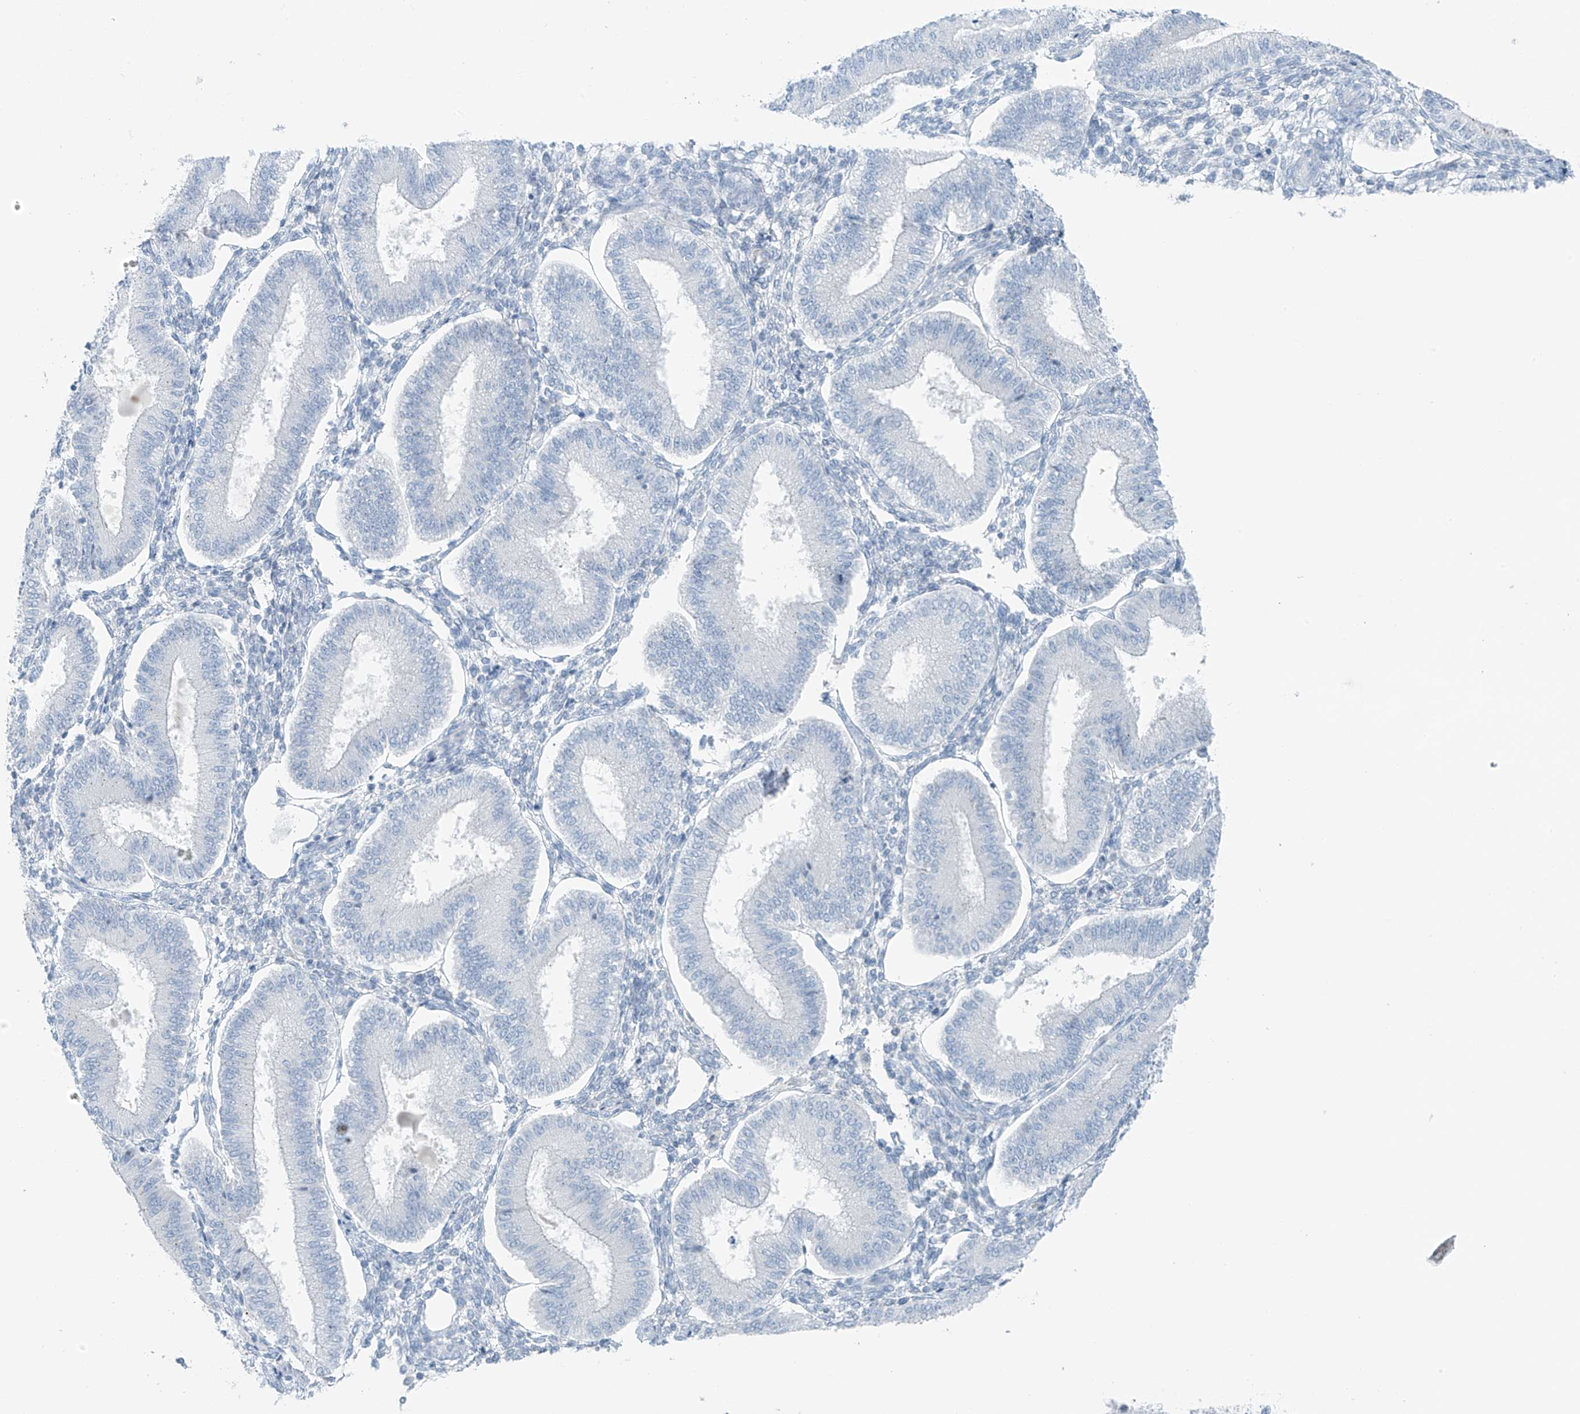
{"staining": {"intensity": "negative", "quantity": "none", "location": "none"}, "tissue": "endometrium", "cell_type": "Cells in endometrial stroma", "image_type": "normal", "snomed": [{"axis": "morphology", "description": "Normal tissue, NOS"}, {"axis": "topography", "description": "Endometrium"}], "caption": "Immunohistochemistry of benign endometrium displays no positivity in cells in endometrial stroma.", "gene": "SLC25A43", "patient": {"sex": "female", "age": 39}}